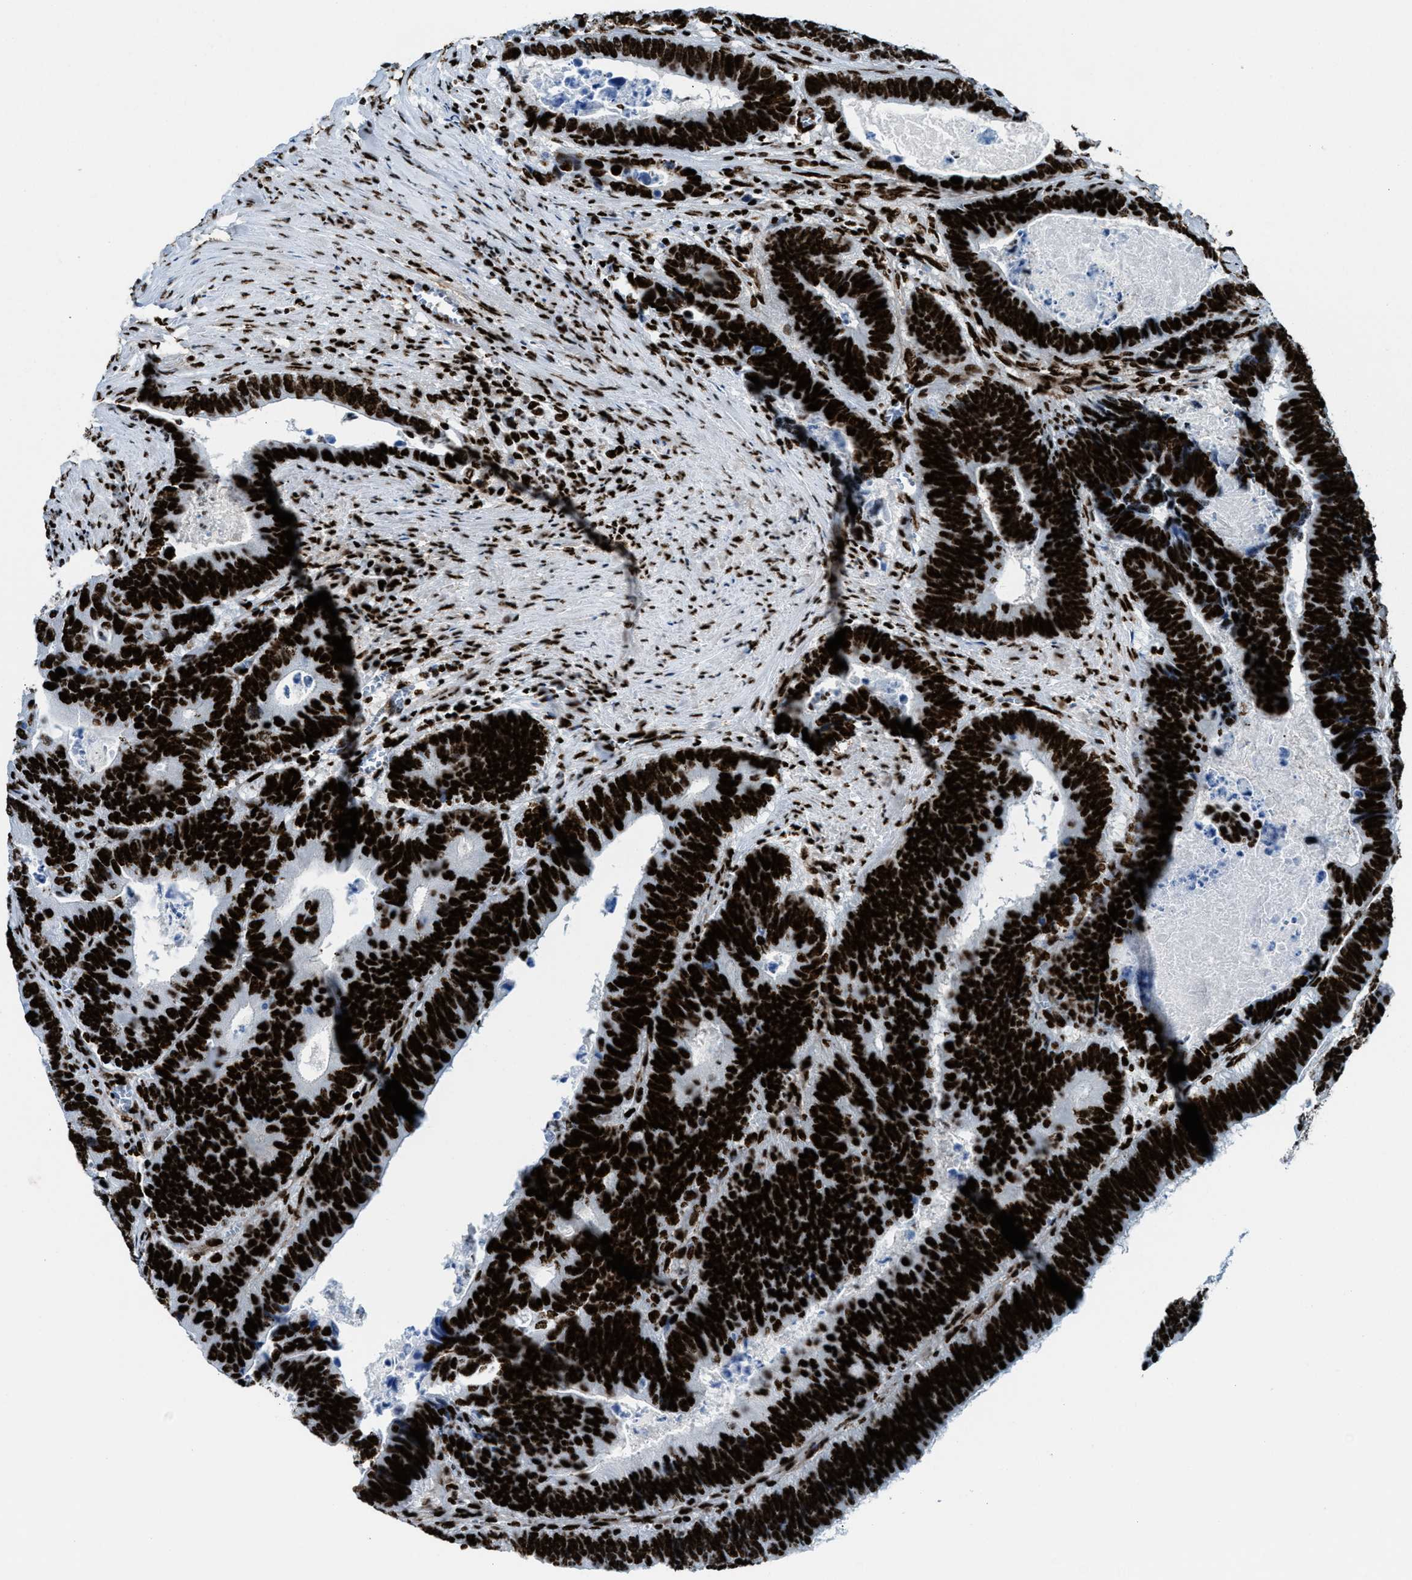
{"staining": {"intensity": "strong", "quantity": ">75%", "location": "nuclear"}, "tissue": "colorectal cancer", "cell_type": "Tumor cells", "image_type": "cancer", "snomed": [{"axis": "morphology", "description": "Adenocarcinoma, NOS"}, {"axis": "topography", "description": "Colon"}], "caption": "A high-resolution photomicrograph shows immunohistochemistry (IHC) staining of colorectal adenocarcinoma, which reveals strong nuclear staining in about >75% of tumor cells. Ihc stains the protein of interest in brown and the nuclei are stained blue.", "gene": "NONO", "patient": {"sex": "male", "age": 72}}